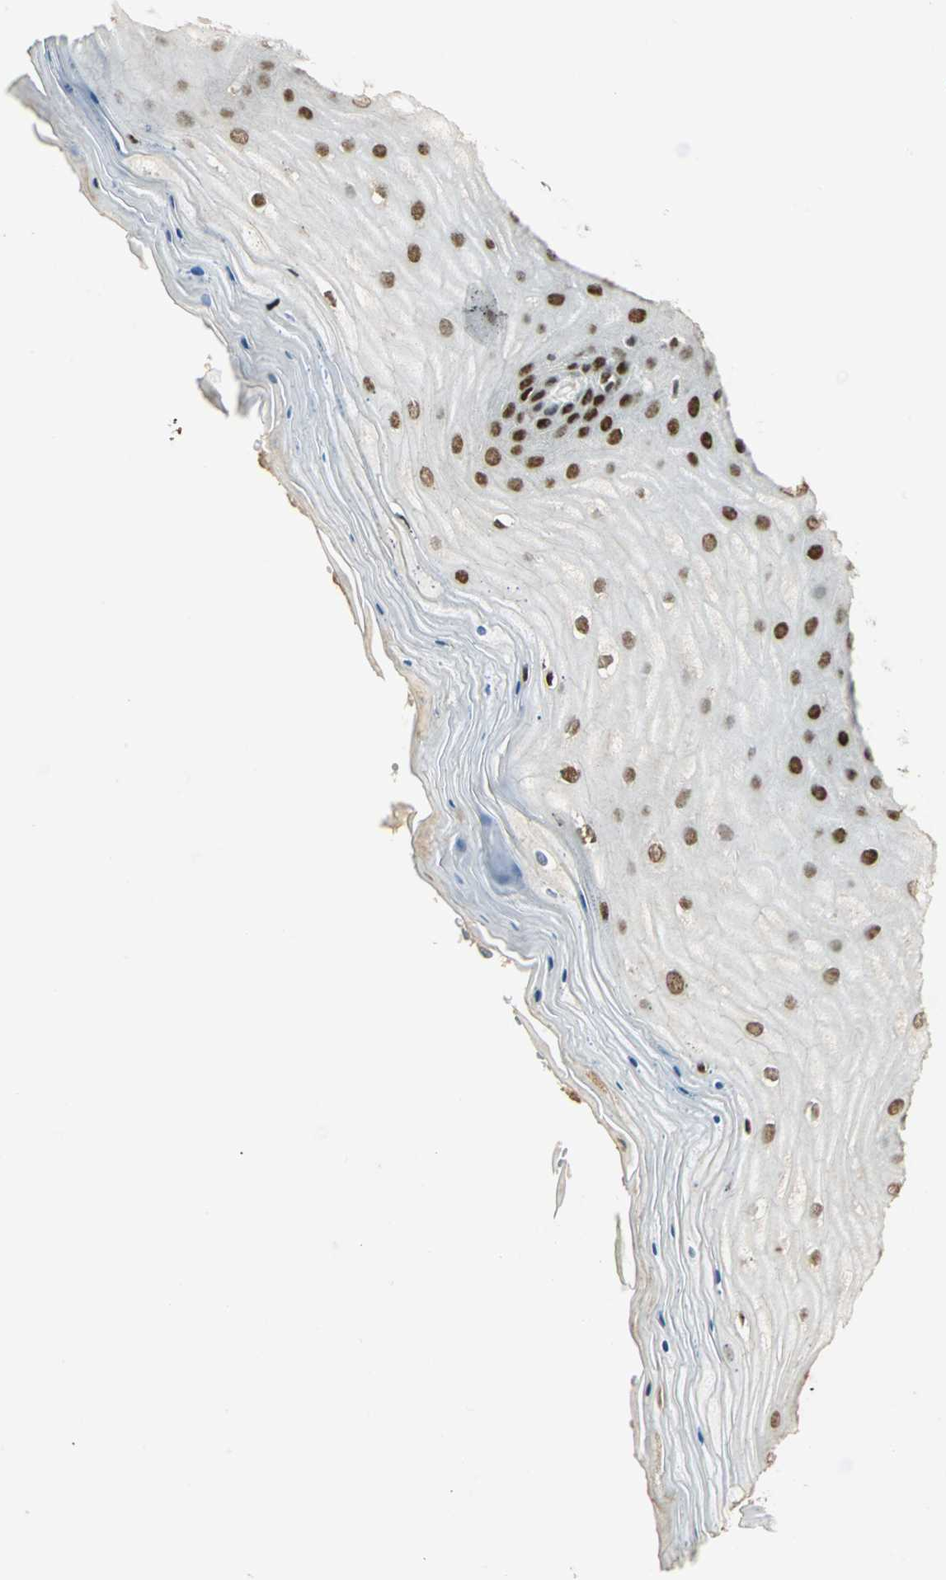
{"staining": {"intensity": "strong", "quantity": ">75%", "location": "nuclear"}, "tissue": "cervix", "cell_type": "Glandular cells", "image_type": "normal", "snomed": [{"axis": "morphology", "description": "Normal tissue, NOS"}, {"axis": "topography", "description": "Cervix"}], "caption": "Immunohistochemistry (IHC) image of normal cervix stained for a protein (brown), which reveals high levels of strong nuclear staining in approximately >75% of glandular cells.", "gene": "AK6", "patient": {"sex": "female", "age": 55}}